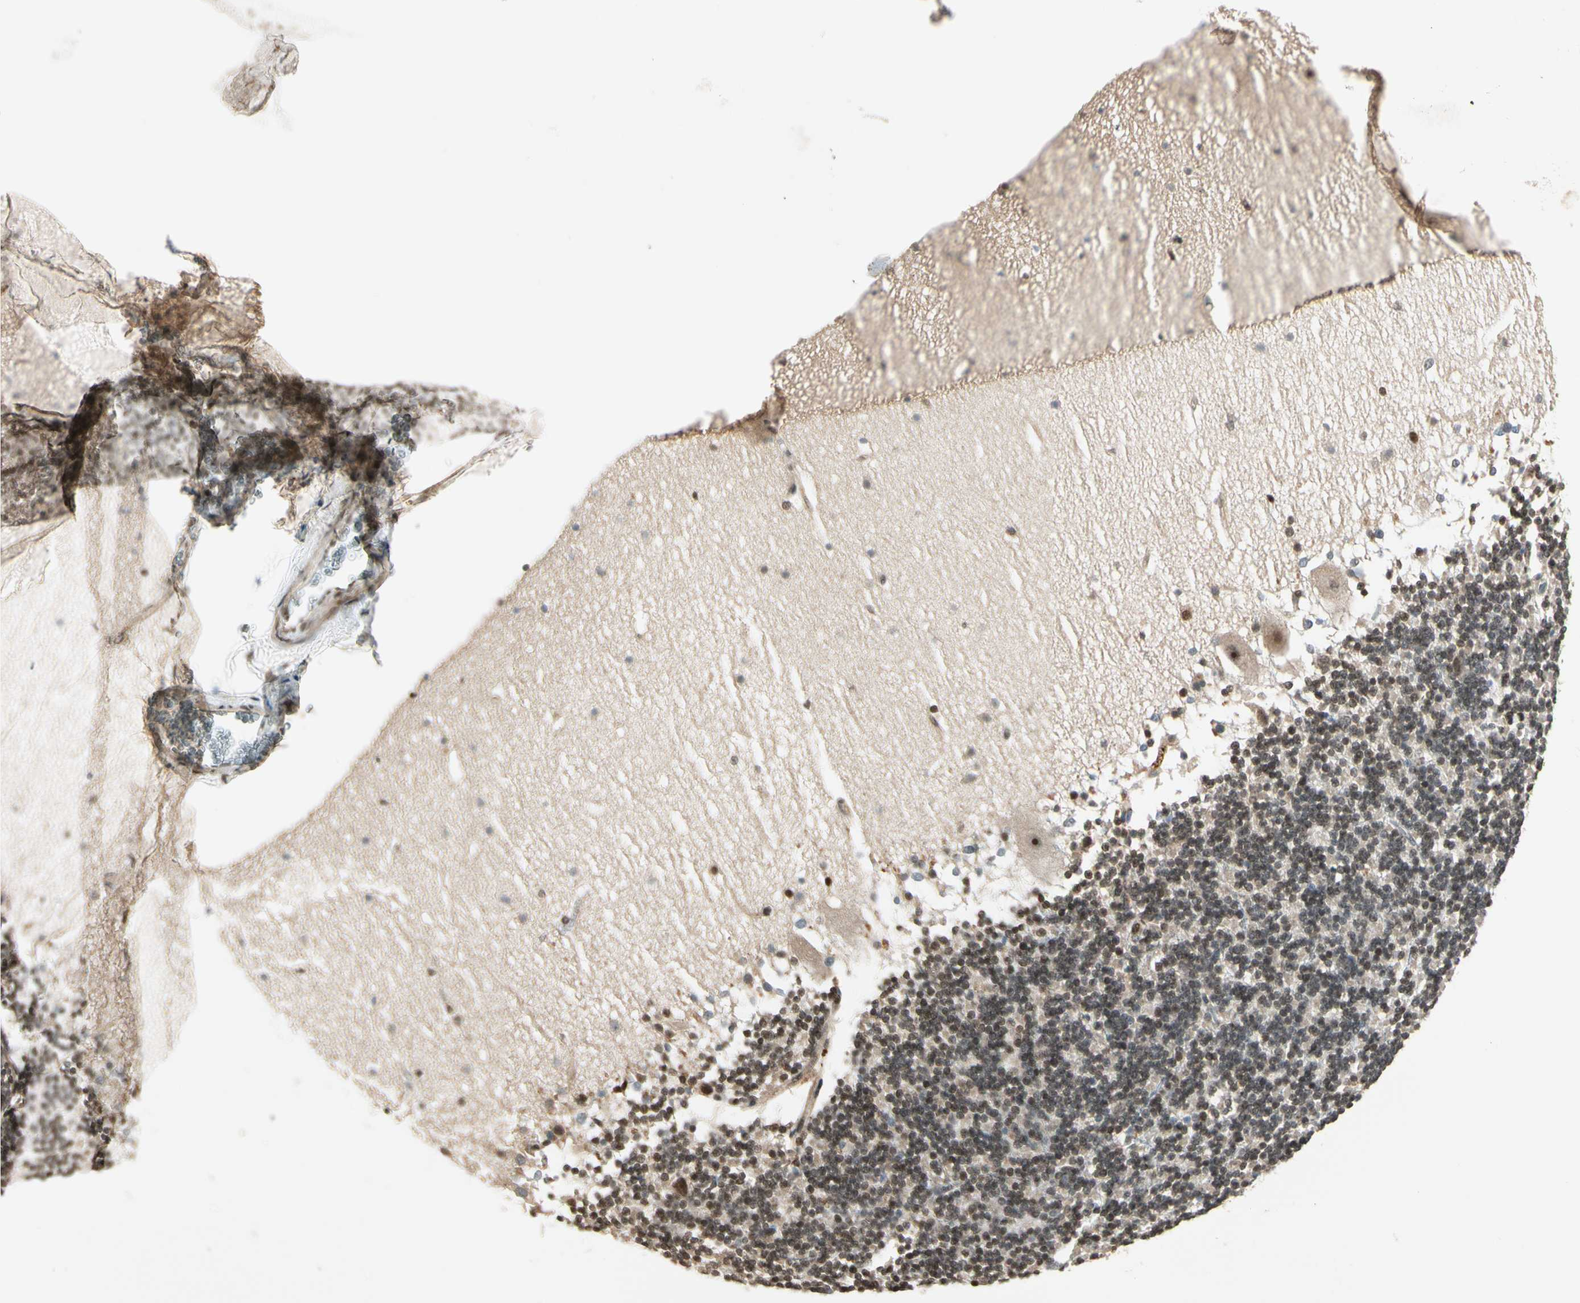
{"staining": {"intensity": "moderate", "quantity": ">75%", "location": "nuclear"}, "tissue": "cerebellum", "cell_type": "Cells in granular layer", "image_type": "normal", "snomed": [{"axis": "morphology", "description": "Normal tissue, NOS"}, {"axis": "topography", "description": "Cerebellum"}], "caption": "A histopathology image showing moderate nuclear expression in approximately >75% of cells in granular layer in unremarkable cerebellum, as visualized by brown immunohistochemical staining.", "gene": "GTF3A", "patient": {"sex": "female", "age": 19}}